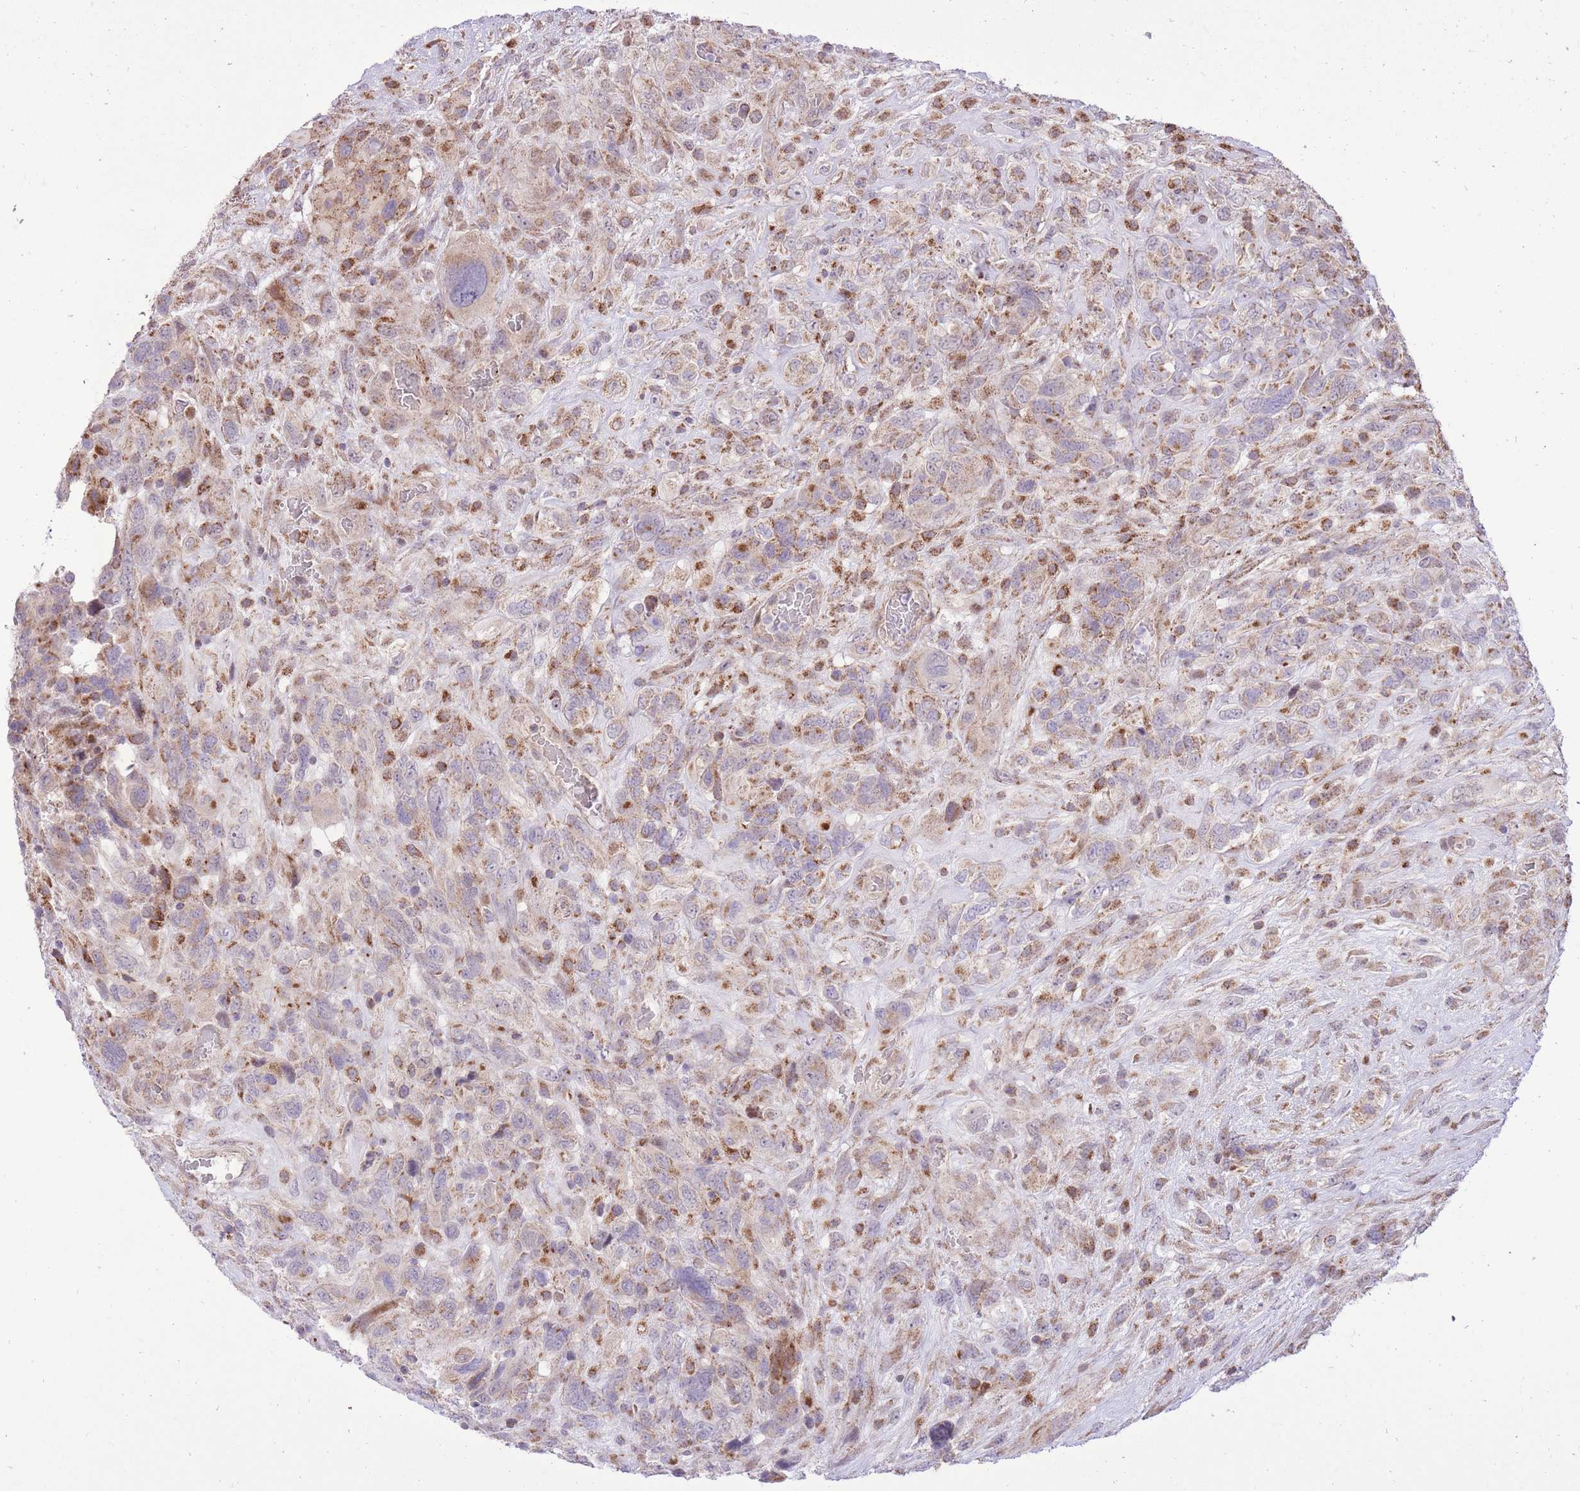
{"staining": {"intensity": "moderate", "quantity": "25%-75%", "location": "cytoplasmic/membranous"}, "tissue": "glioma", "cell_type": "Tumor cells", "image_type": "cancer", "snomed": [{"axis": "morphology", "description": "Glioma, malignant, High grade"}, {"axis": "topography", "description": "Brain"}], "caption": "IHC staining of glioma, which demonstrates medium levels of moderate cytoplasmic/membranous staining in approximately 25%-75% of tumor cells indicating moderate cytoplasmic/membranous protein positivity. The staining was performed using DAB (brown) for protein detection and nuclei were counterstained in hematoxylin (blue).", "gene": "SLC4A4", "patient": {"sex": "male", "age": 61}}